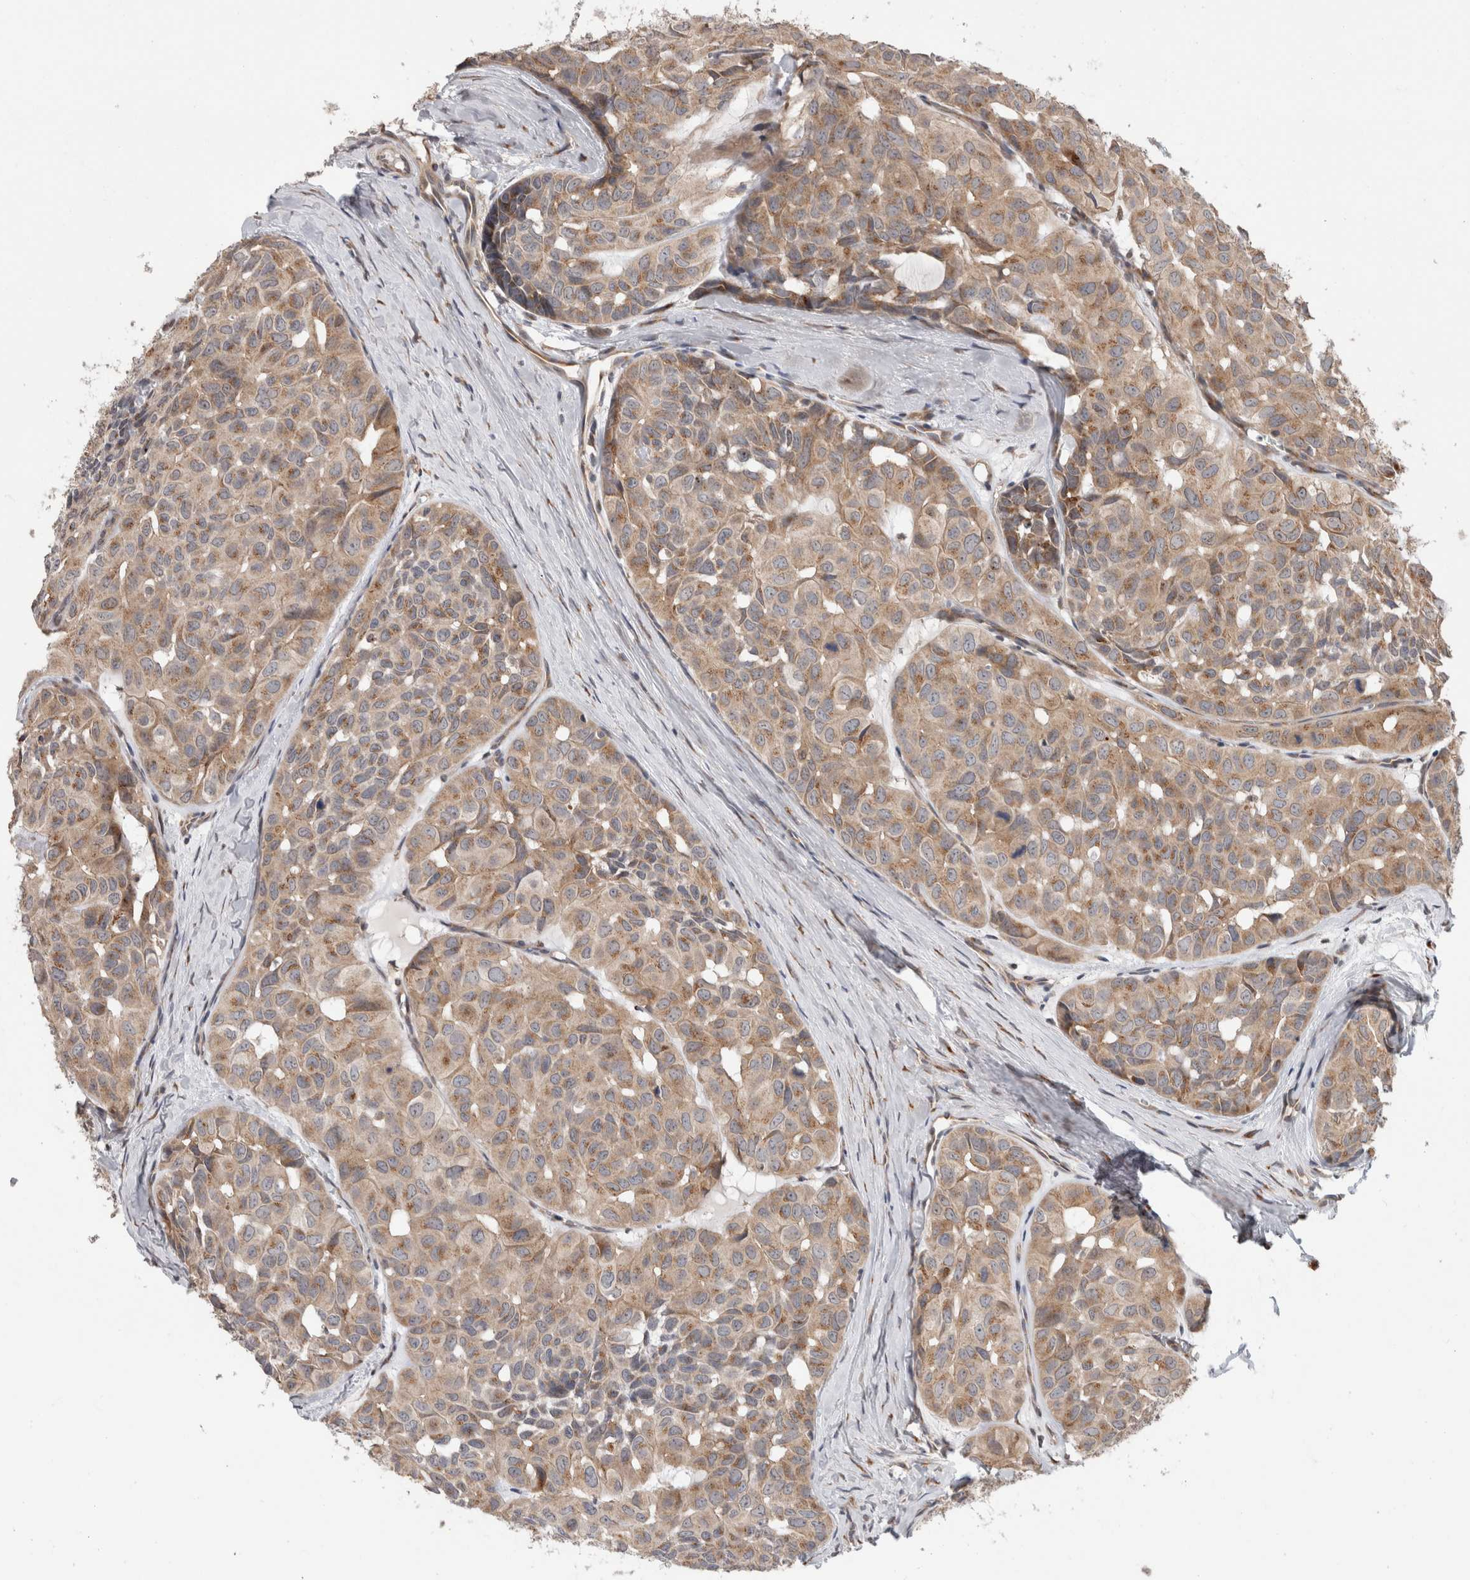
{"staining": {"intensity": "moderate", "quantity": ">75%", "location": "cytoplasmic/membranous"}, "tissue": "head and neck cancer", "cell_type": "Tumor cells", "image_type": "cancer", "snomed": [{"axis": "morphology", "description": "Adenocarcinoma, NOS"}, {"axis": "topography", "description": "Salivary gland, NOS"}, {"axis": "topography", "description": "Head-Neck"}], "caption": "The photomicrograph demonstrates a brown stain indicating the presence of a protein in the cytoplasmic/membranous of tumor cells in head and neck adenocarcinoma.", "gene": "TRIM5", "patient": {"sex": "female", "age": 76}}